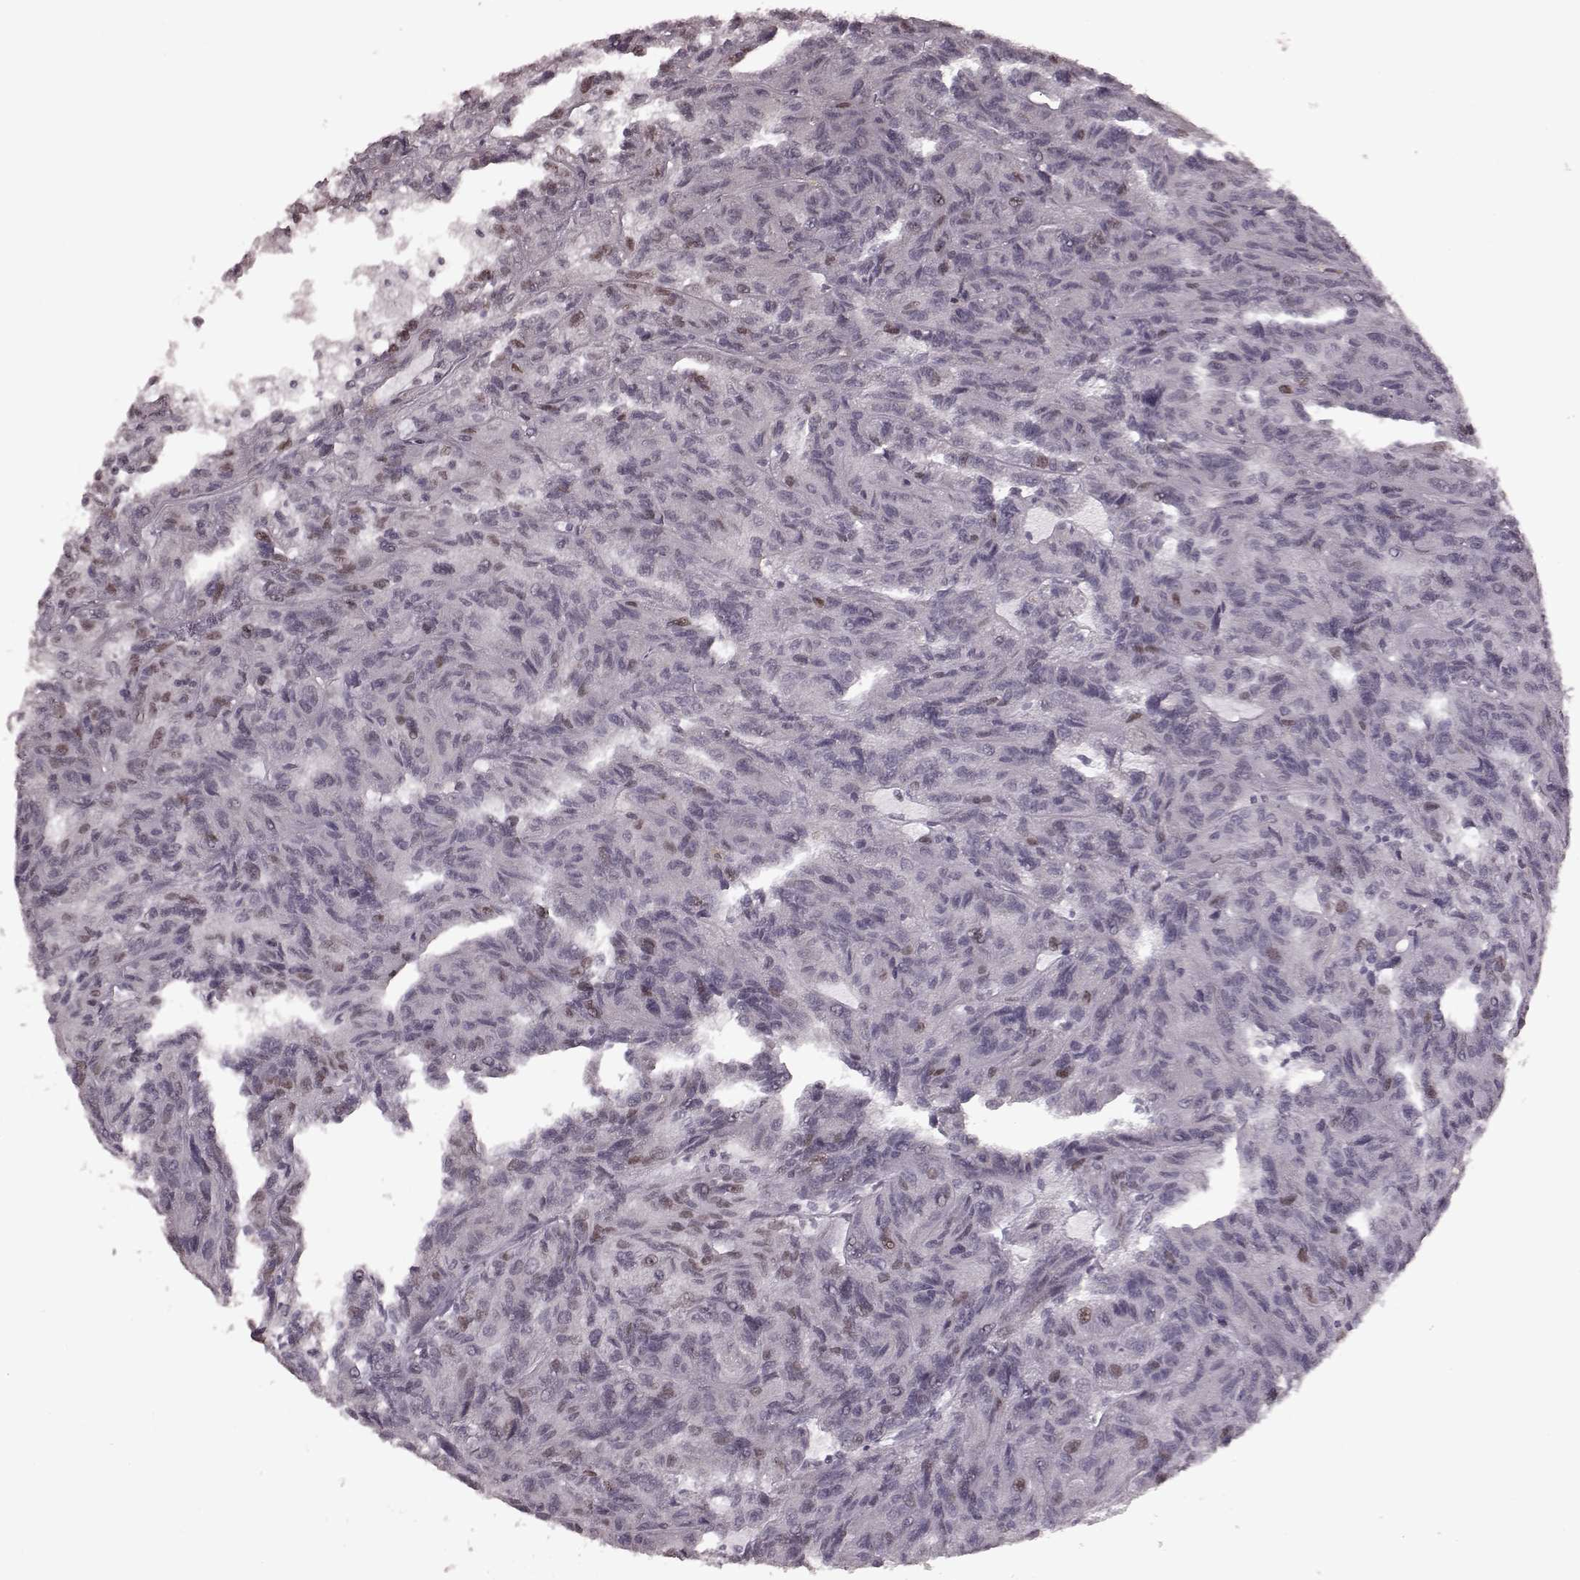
{"staining": {"intensity": "moderate", "quantity": "<25%", "location": "nuclear"}, "tissue": "renal cancer", "cell_type": "Tumor cells", "image_type": "cancer", "snomed": [{"axis": "morphology", "description": "Adenocarcinoma, NOS"}, {"axis": "topography", "description": "Kidney"}], "caption": "Protein expression analysis of human adenocarcinoma (renal) reveals moderate nuclear positivity in approximately <25% of tumor cells.", "gene": "NR2C1", "patient": {"sex": "male", "age": 79}}